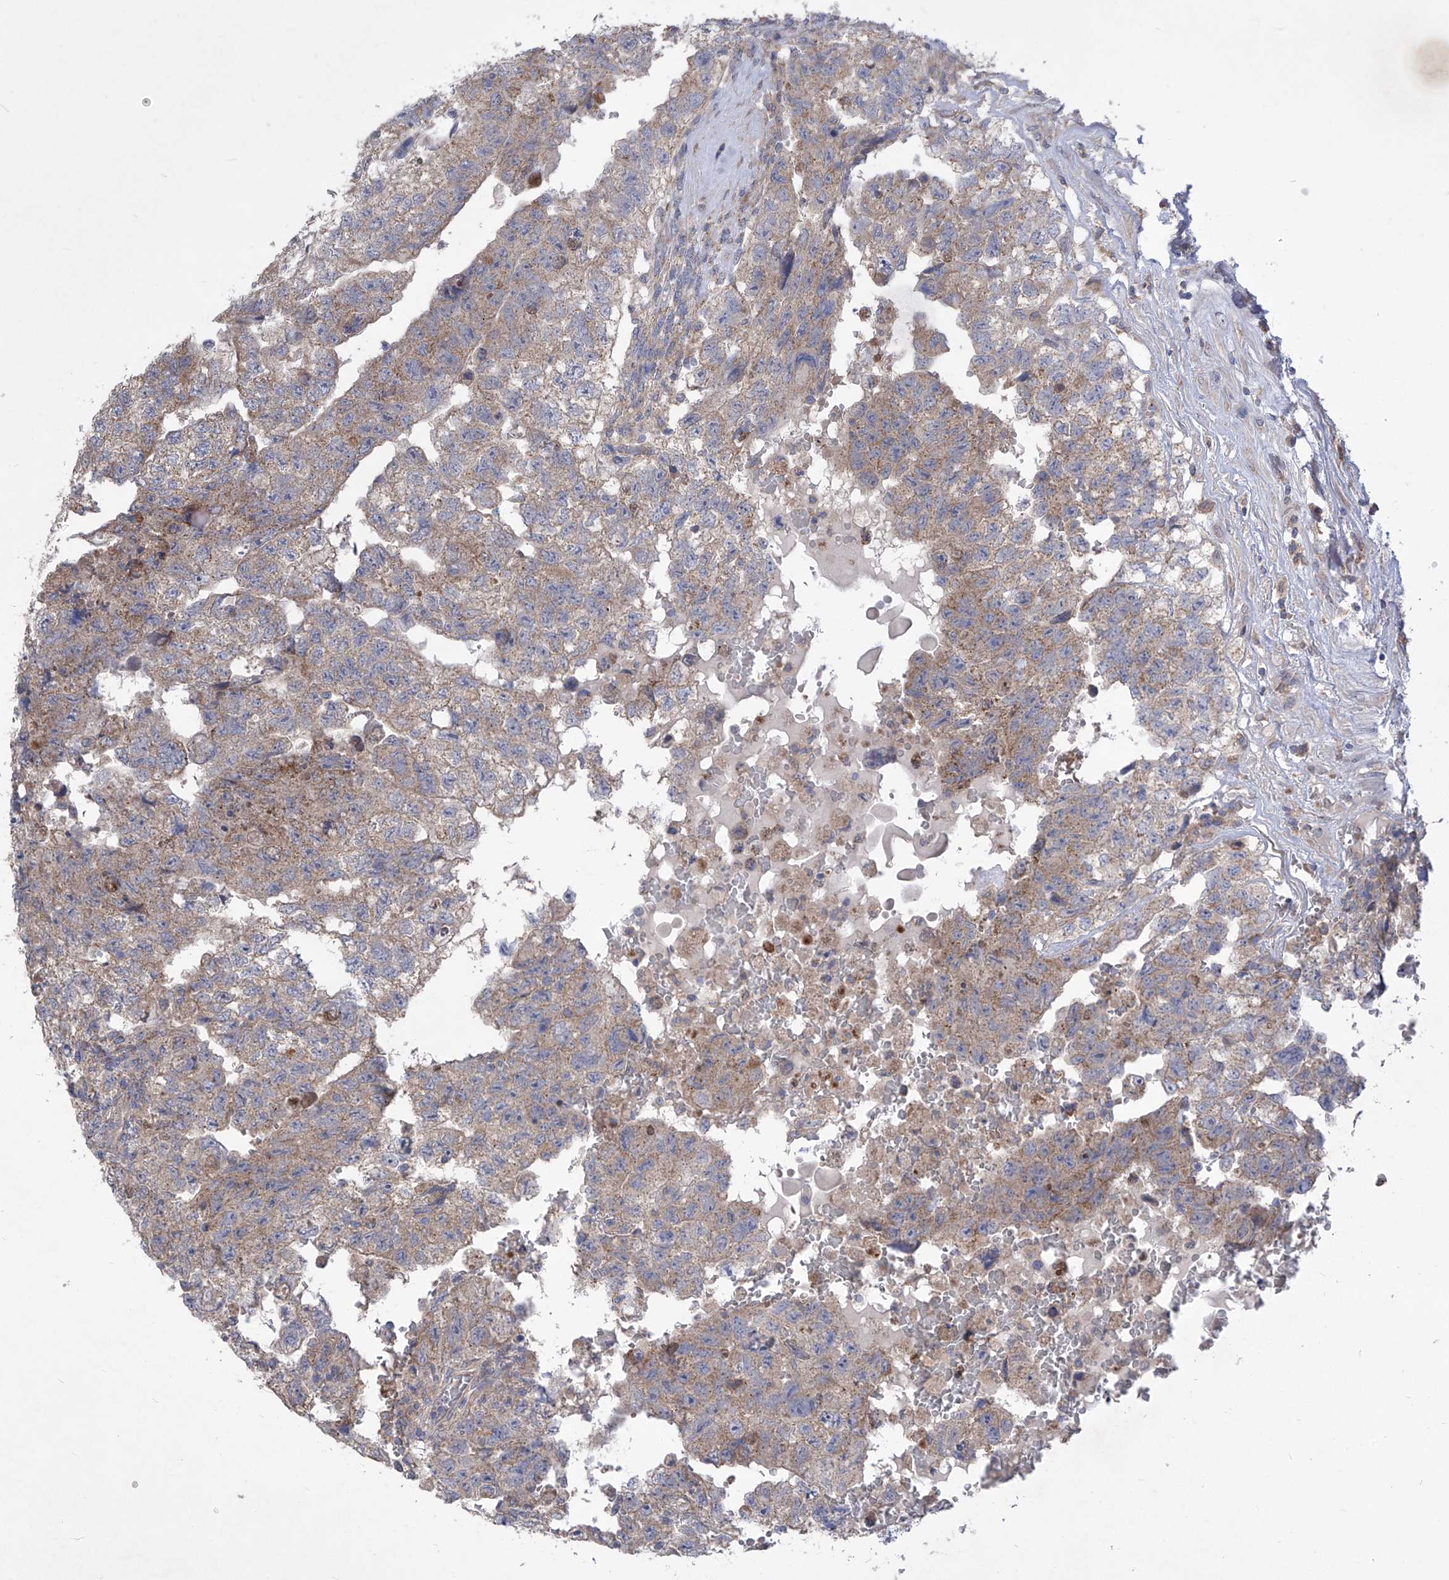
{"staining": {"intensity": "weak", "quantity": "25%-75%", "location": "cytoplasmic/membranous"}, "tissue": "testis cancer", "cell_type": "Tumor cells", "image_type": "cancer", "snomed": [{"axis": "morphology", "description": "Carcinoma, Embryonal, NOS"}, {"axis": "topography", "description": "Testis"}], "caption": "Protein expression analysis of testis cancer reveals weak cytoplasmic/membranous expression in about 25%-75% of tumor cells.", "gene": "COQ3", "patient": {"sex": "male", "age": 36}}